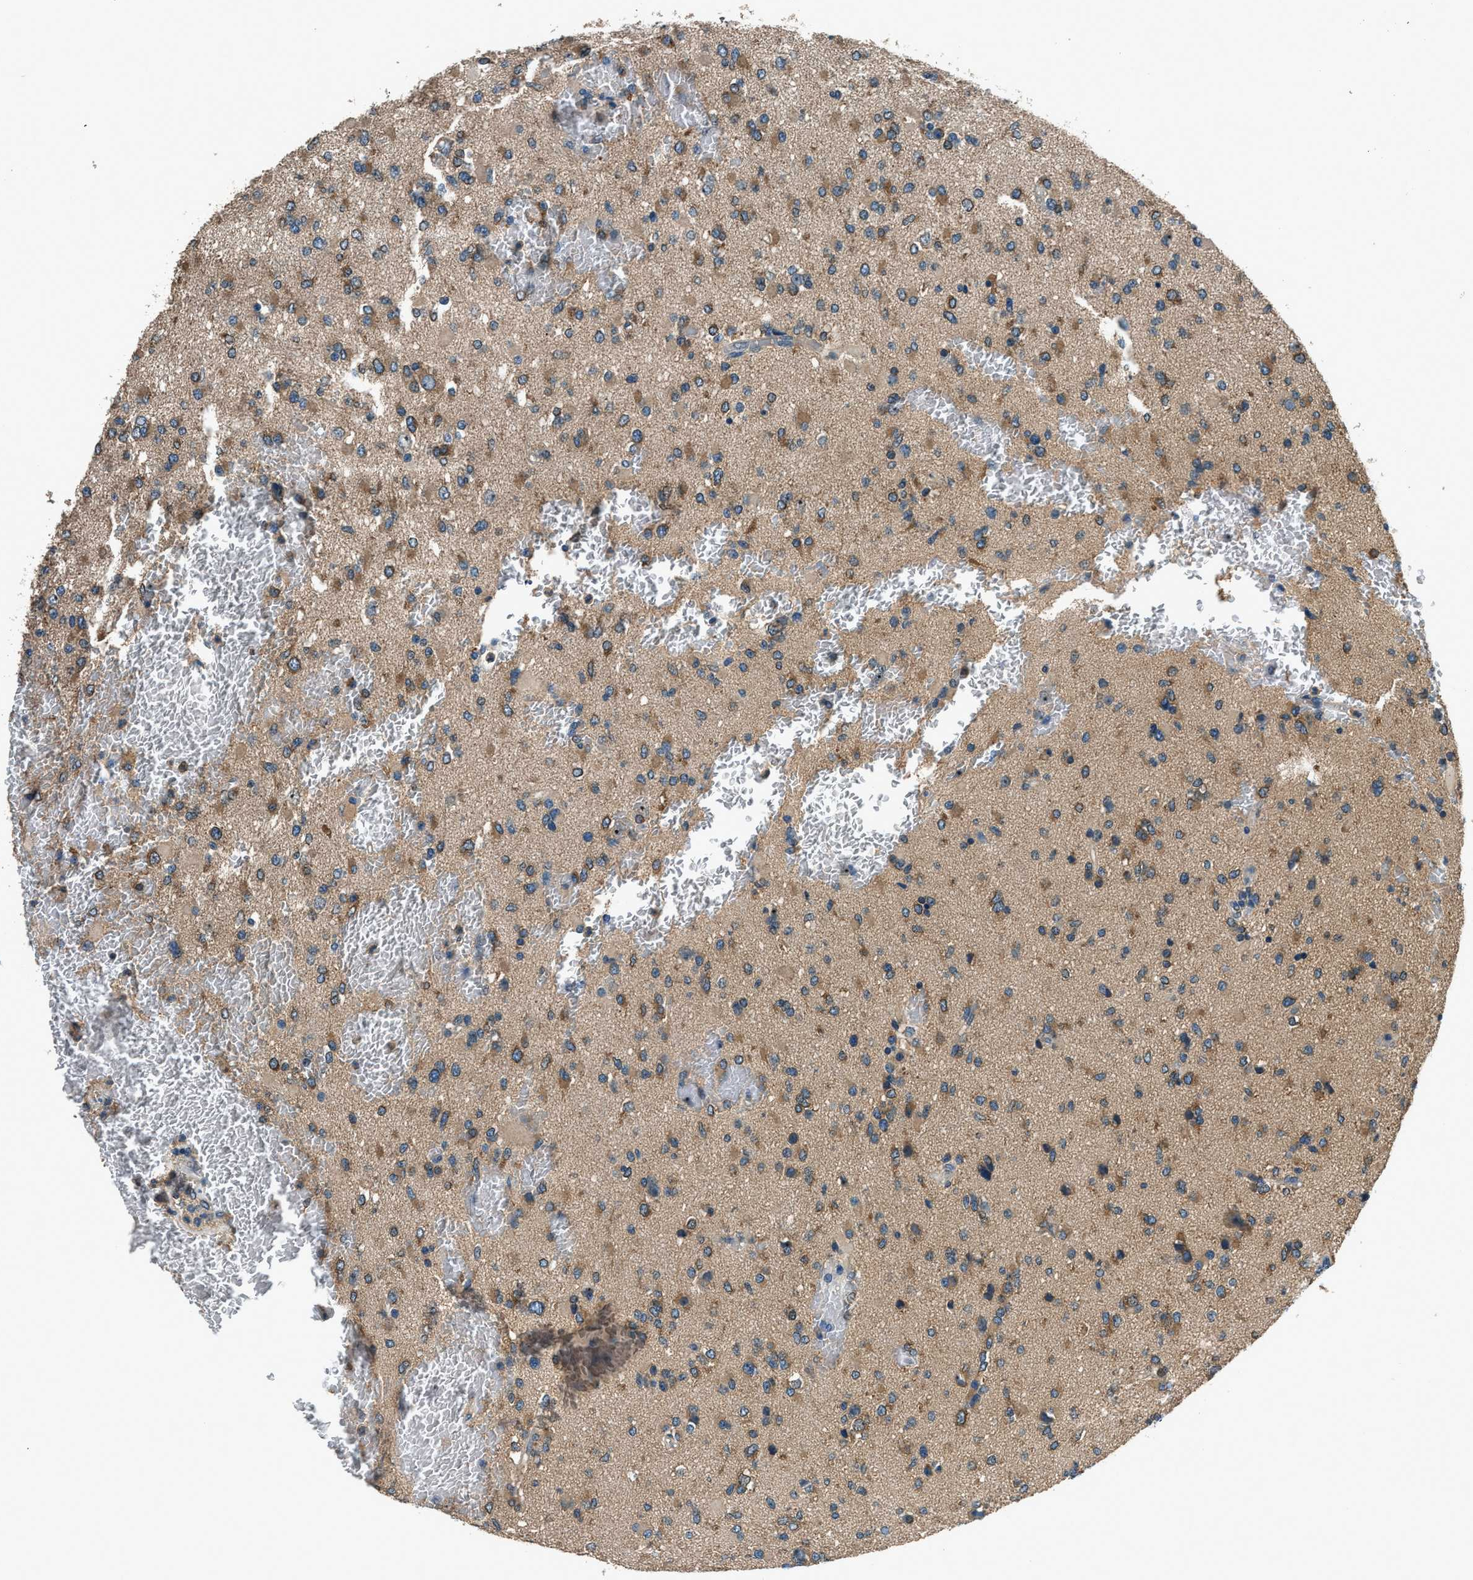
{"staining": {"intensity": "moderate", "quantity": ">75%", "location": "cytoplasmic/membranous"}, "tissue": "glioma", "cell_type": "Tumor cells", "image_type": "cancer", "snomed": [{"axis": "morphology", "description": "Glioma, malignant, Low grade"}, {"axis": "topography", "description": "Brain"}], "caption": "Immunohistochemistry of human malignant glioma (low-grade) reveals medium levels of moderate cytoplasmic/membranous expression in about >75% of tumor cells. (Brightfield microscopy of DAB IHC at high magnification).", "gene": "ARFGAP2", "patient": {"sex": "female", "age": 22}}